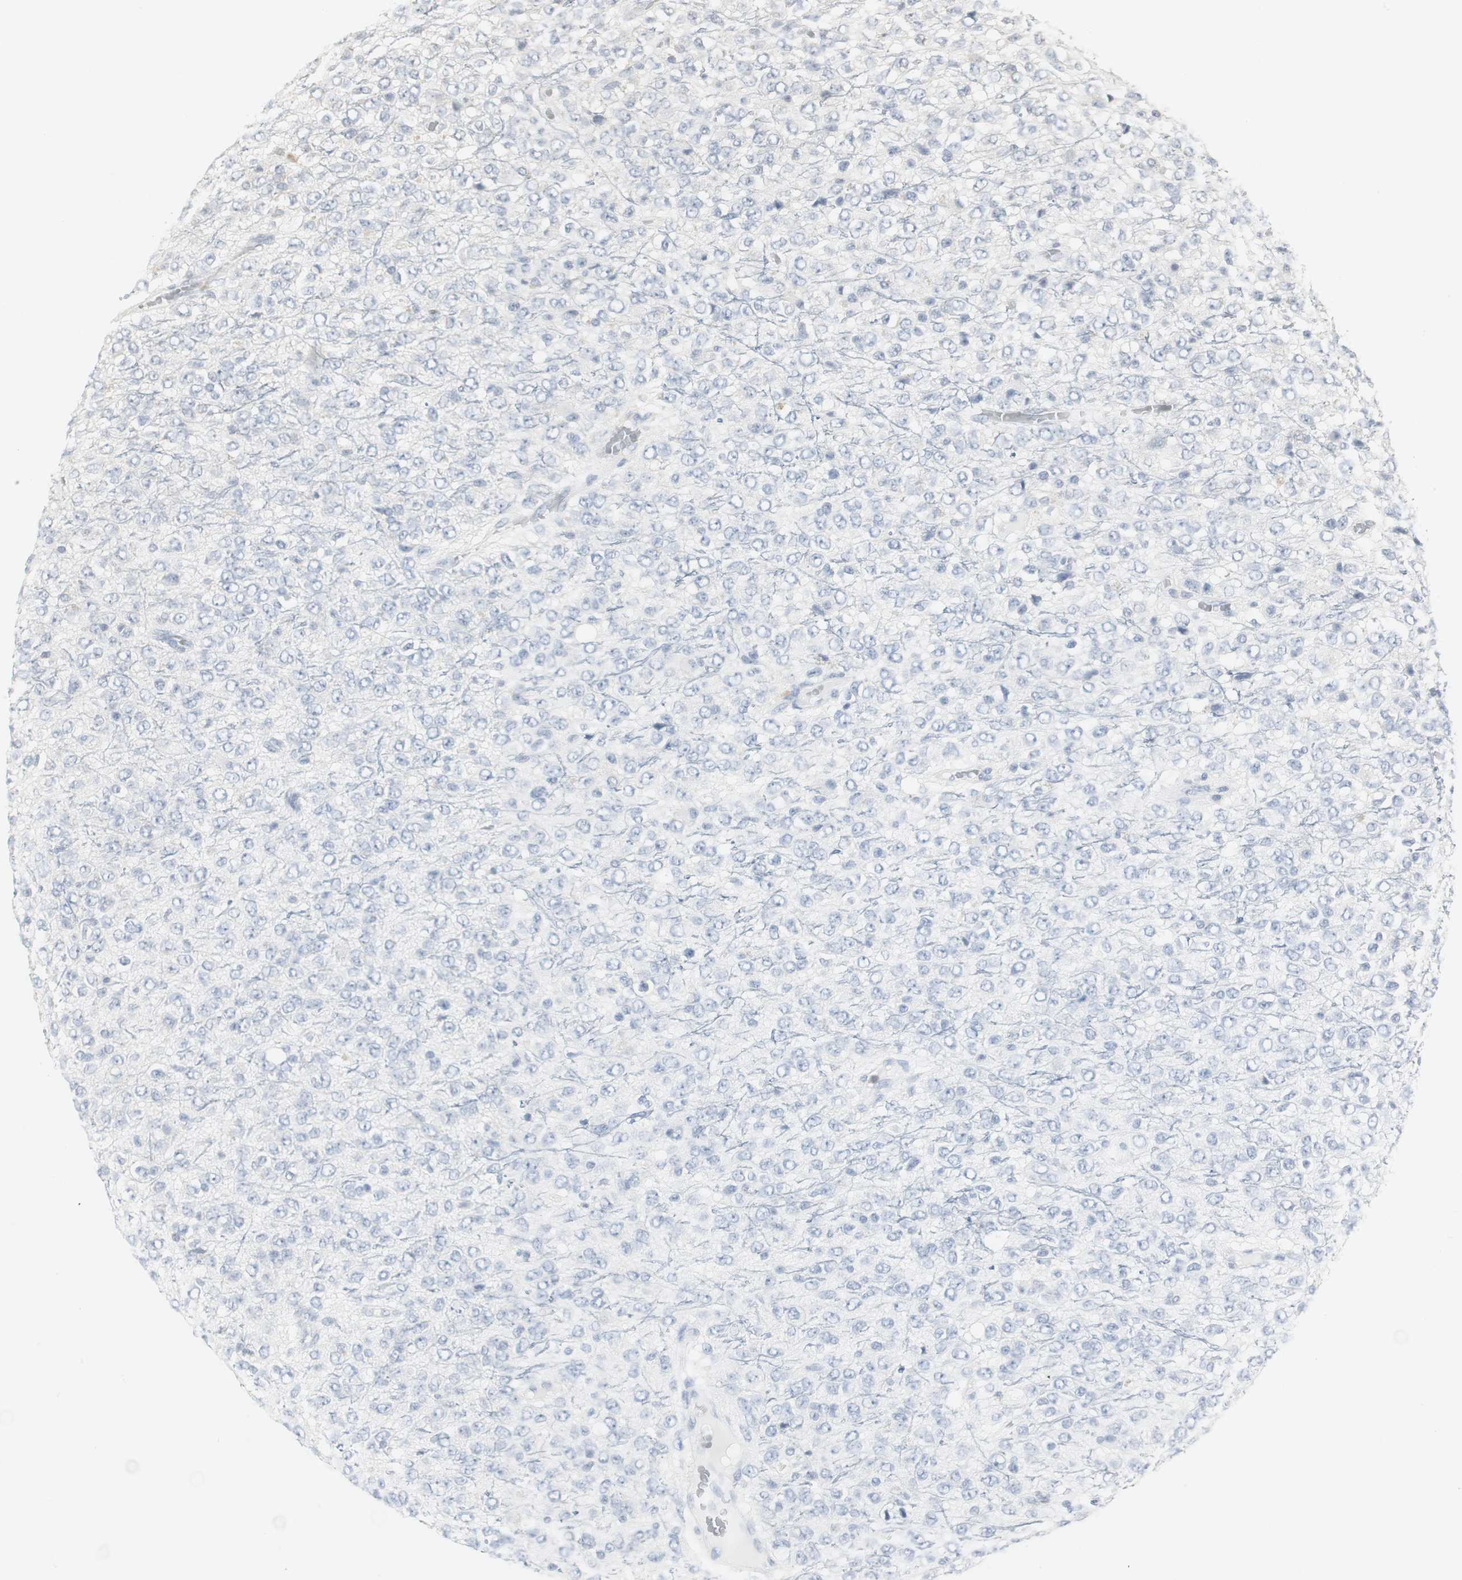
{"staining": {"intensity": "negative", "quantity": "none", "location": "none"}, "tissue": "glioma", "cell_type": "Tumor cells", "image_type": "cancer", "snomed": [{"axis": "morphology", "description": "Glioma, malignant, High grade"}, {"axis": "topography", "description": "pancreas cauda"}], "caption": "A histopathology image of human glioma is negative for staining in tumor cells.", "gene": "ELOA", "patient": {"sex": "male", "age": 60}}